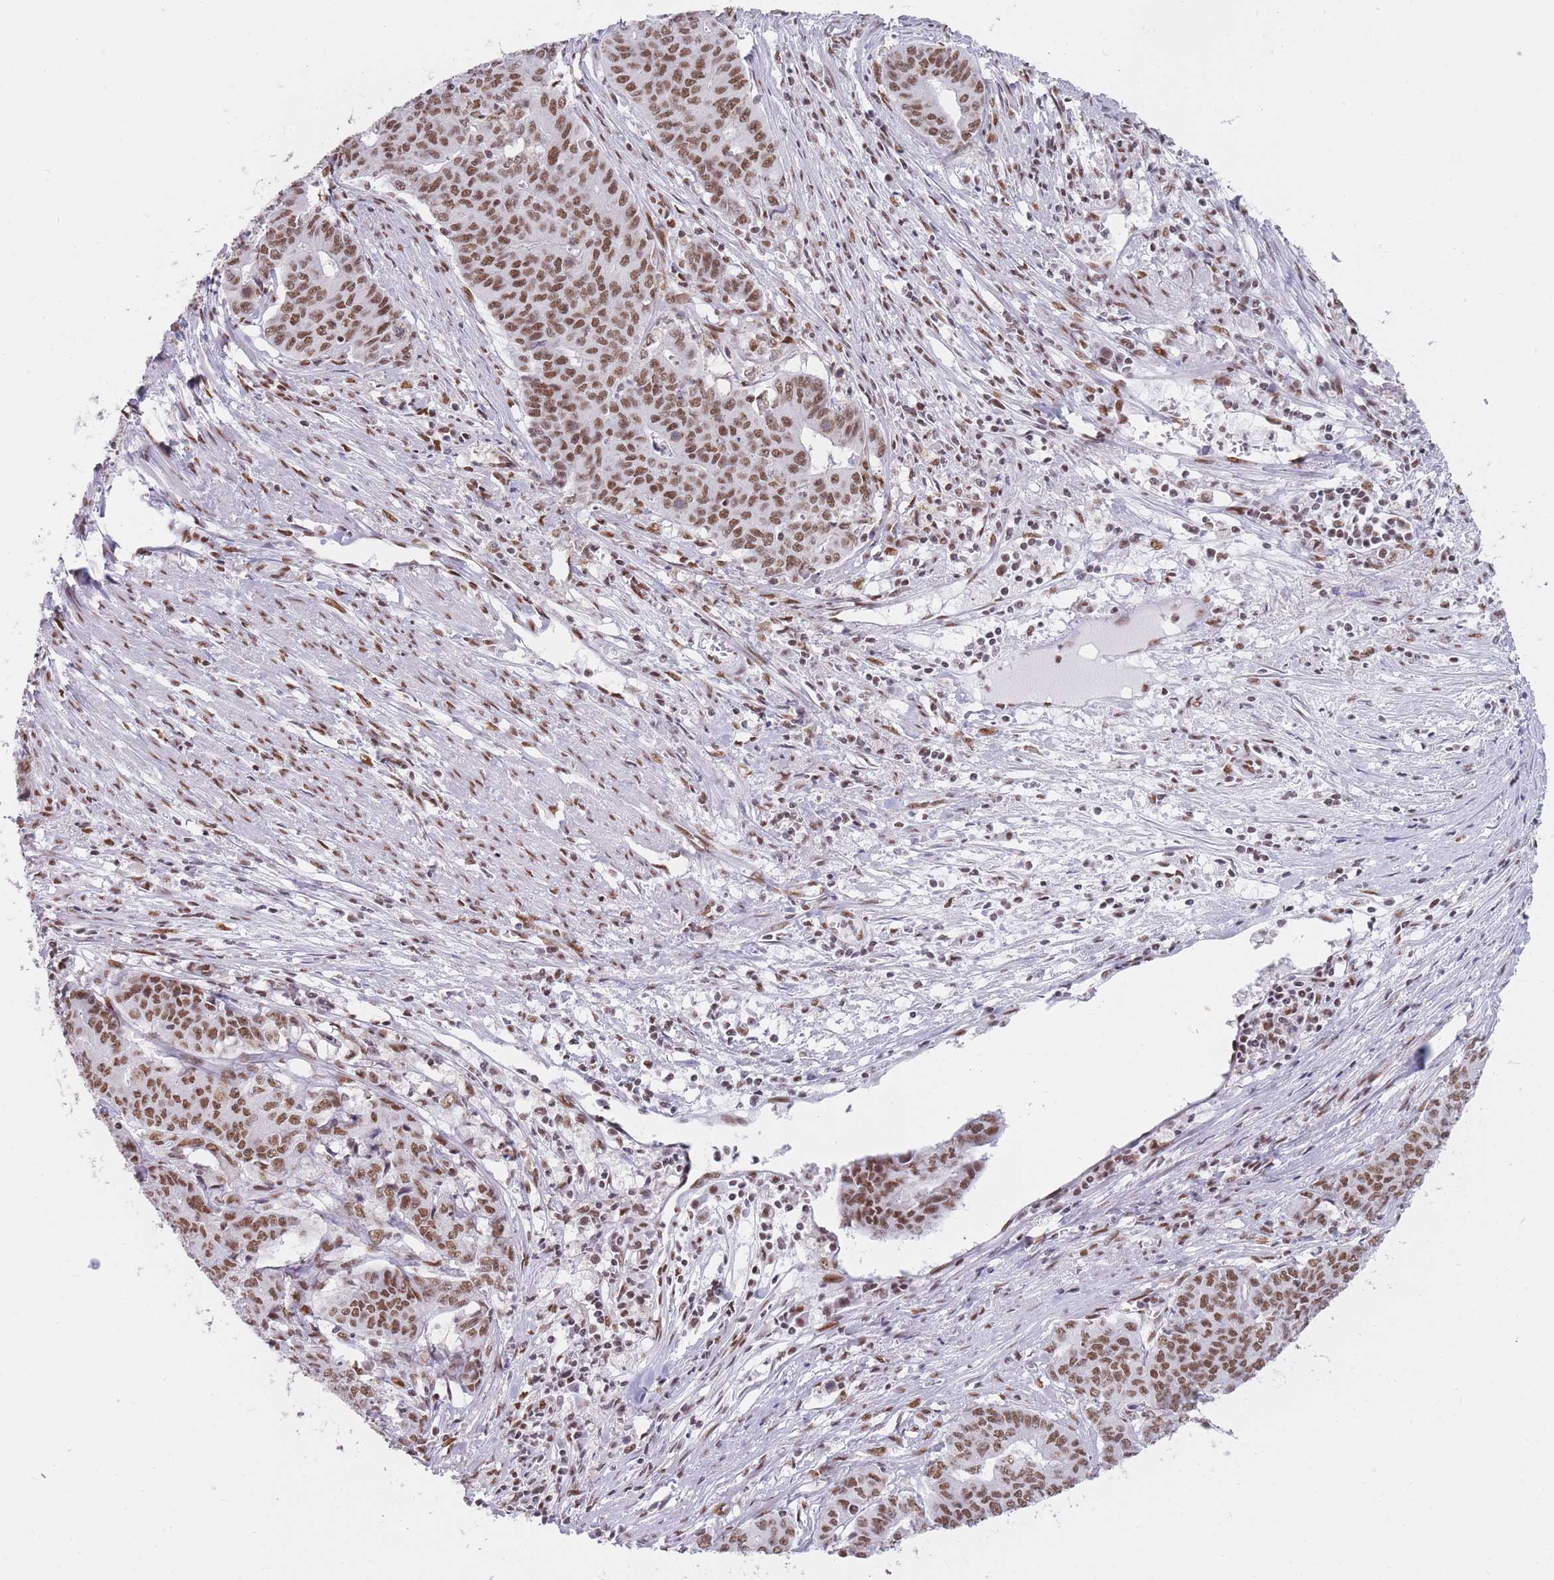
{"staining": {"intensity": "moderate", "quantity": ">75%", "location": "nuclear"}, "tissue": "endometrial cancer", "cell_type": "Tumor cells", "image_type": "cancer", "snomed": [{"axis": "morphology", "description": "Adenocarcinoma, NOS"}, {"axis": "topography", "description": "Endometrium"}], "caption": "Tumor cells exhibit medium levels of moderate nuclear staining in approximately >75% of cells in human endometrial cancer. (brown staining indicates protein expression, while blue staining denotes nuclei).", "gene": "HNRNPUL1", "patient": {"sex": "female", "age": 59}}